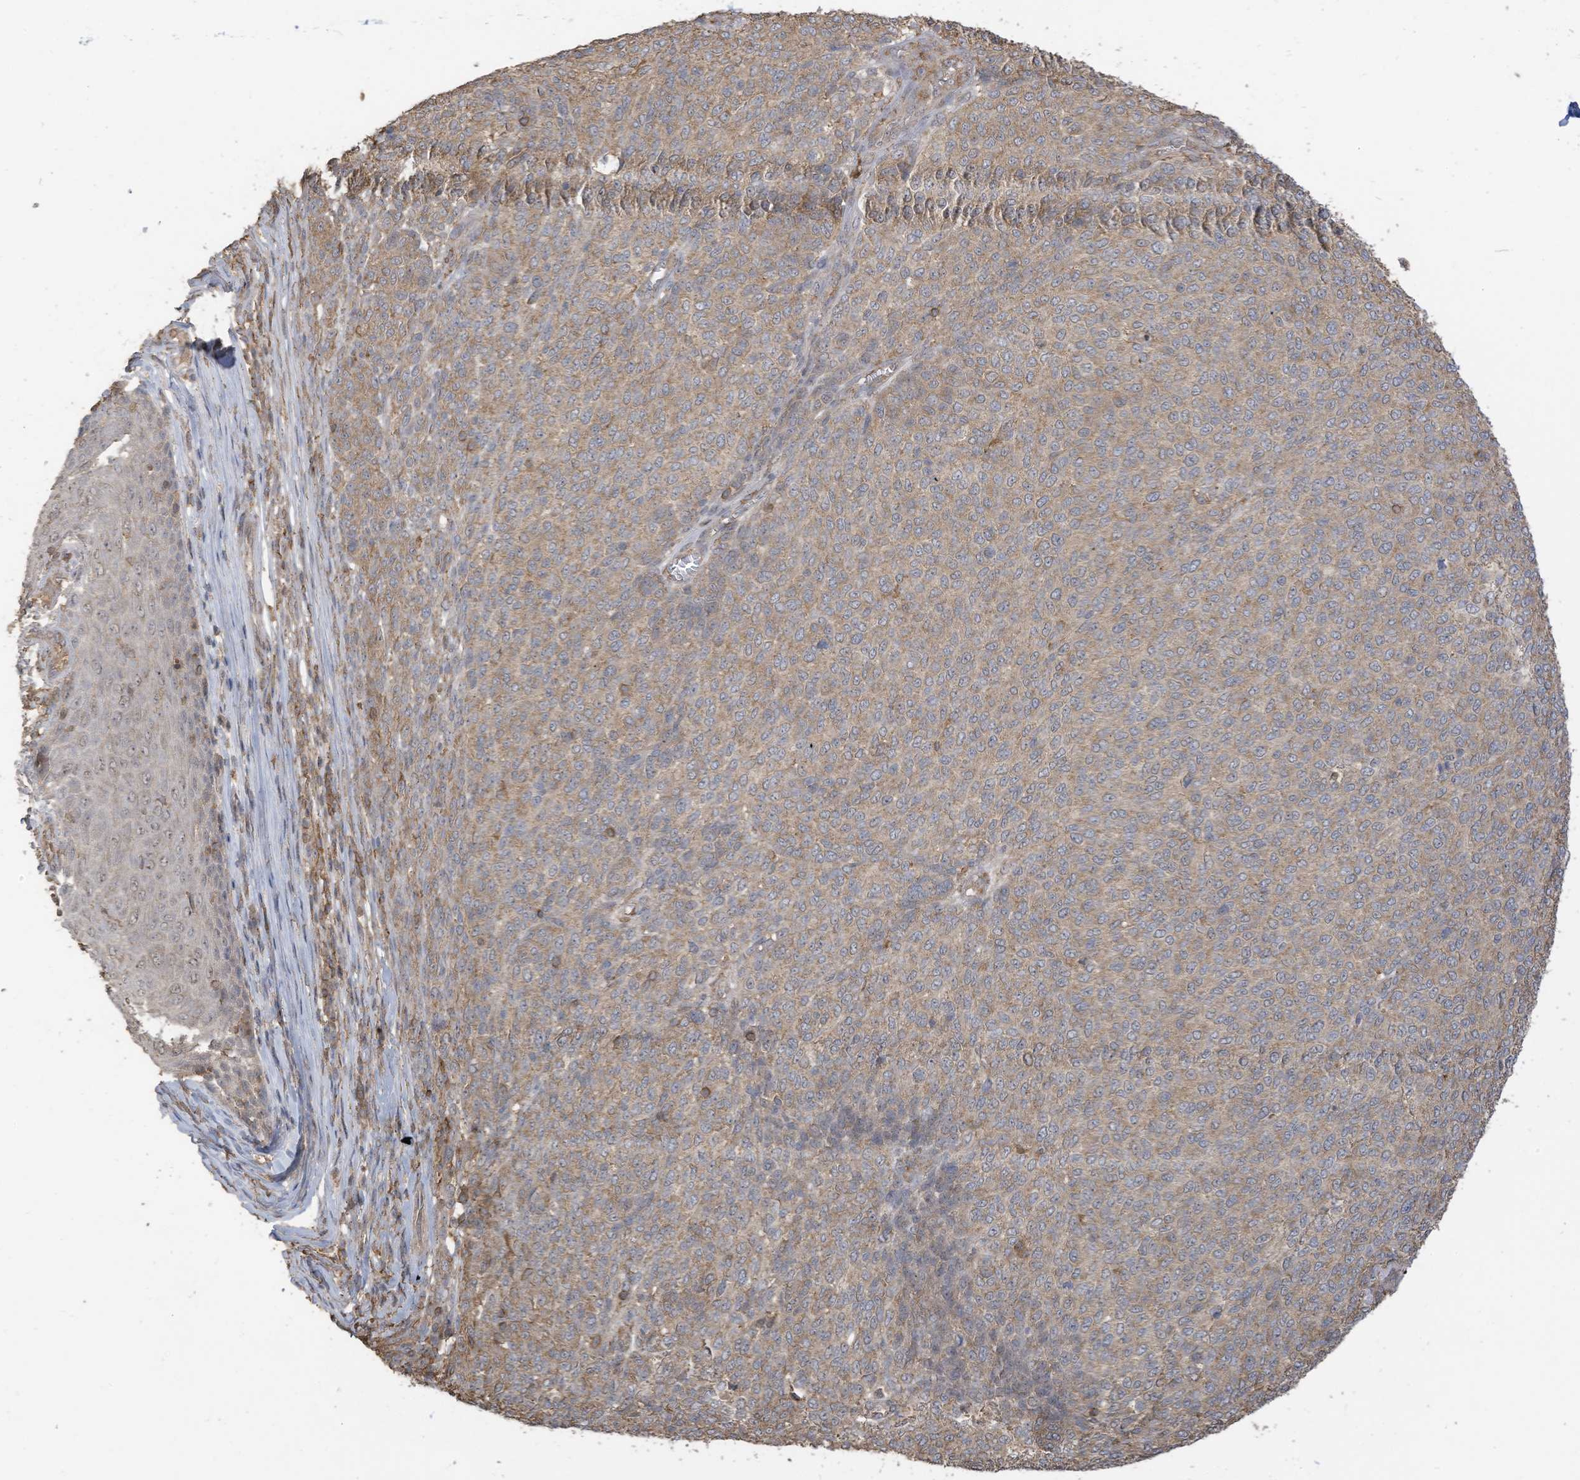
{"staining": {"intensity": "weak", "quantity": ">75%", "location": "cytoplasmic/membranous"}, "tissue": "melanoma", "cell_type": "Tumor cells", "image_type": "cancer", "snomed": [{"axis": "morphology", "description": "Malignant melanoma, NOS"}, {"axis": "topography", "description": "Skin"}], "caption": "The photomicrograph exhibits immunohistochemical staining of melanoma. There is weak cytoplasmic/membranous staining is present in approximately >75% of tumor cells.", "gene": "COX10", "patient": {"sex": "male", "age": 49}}